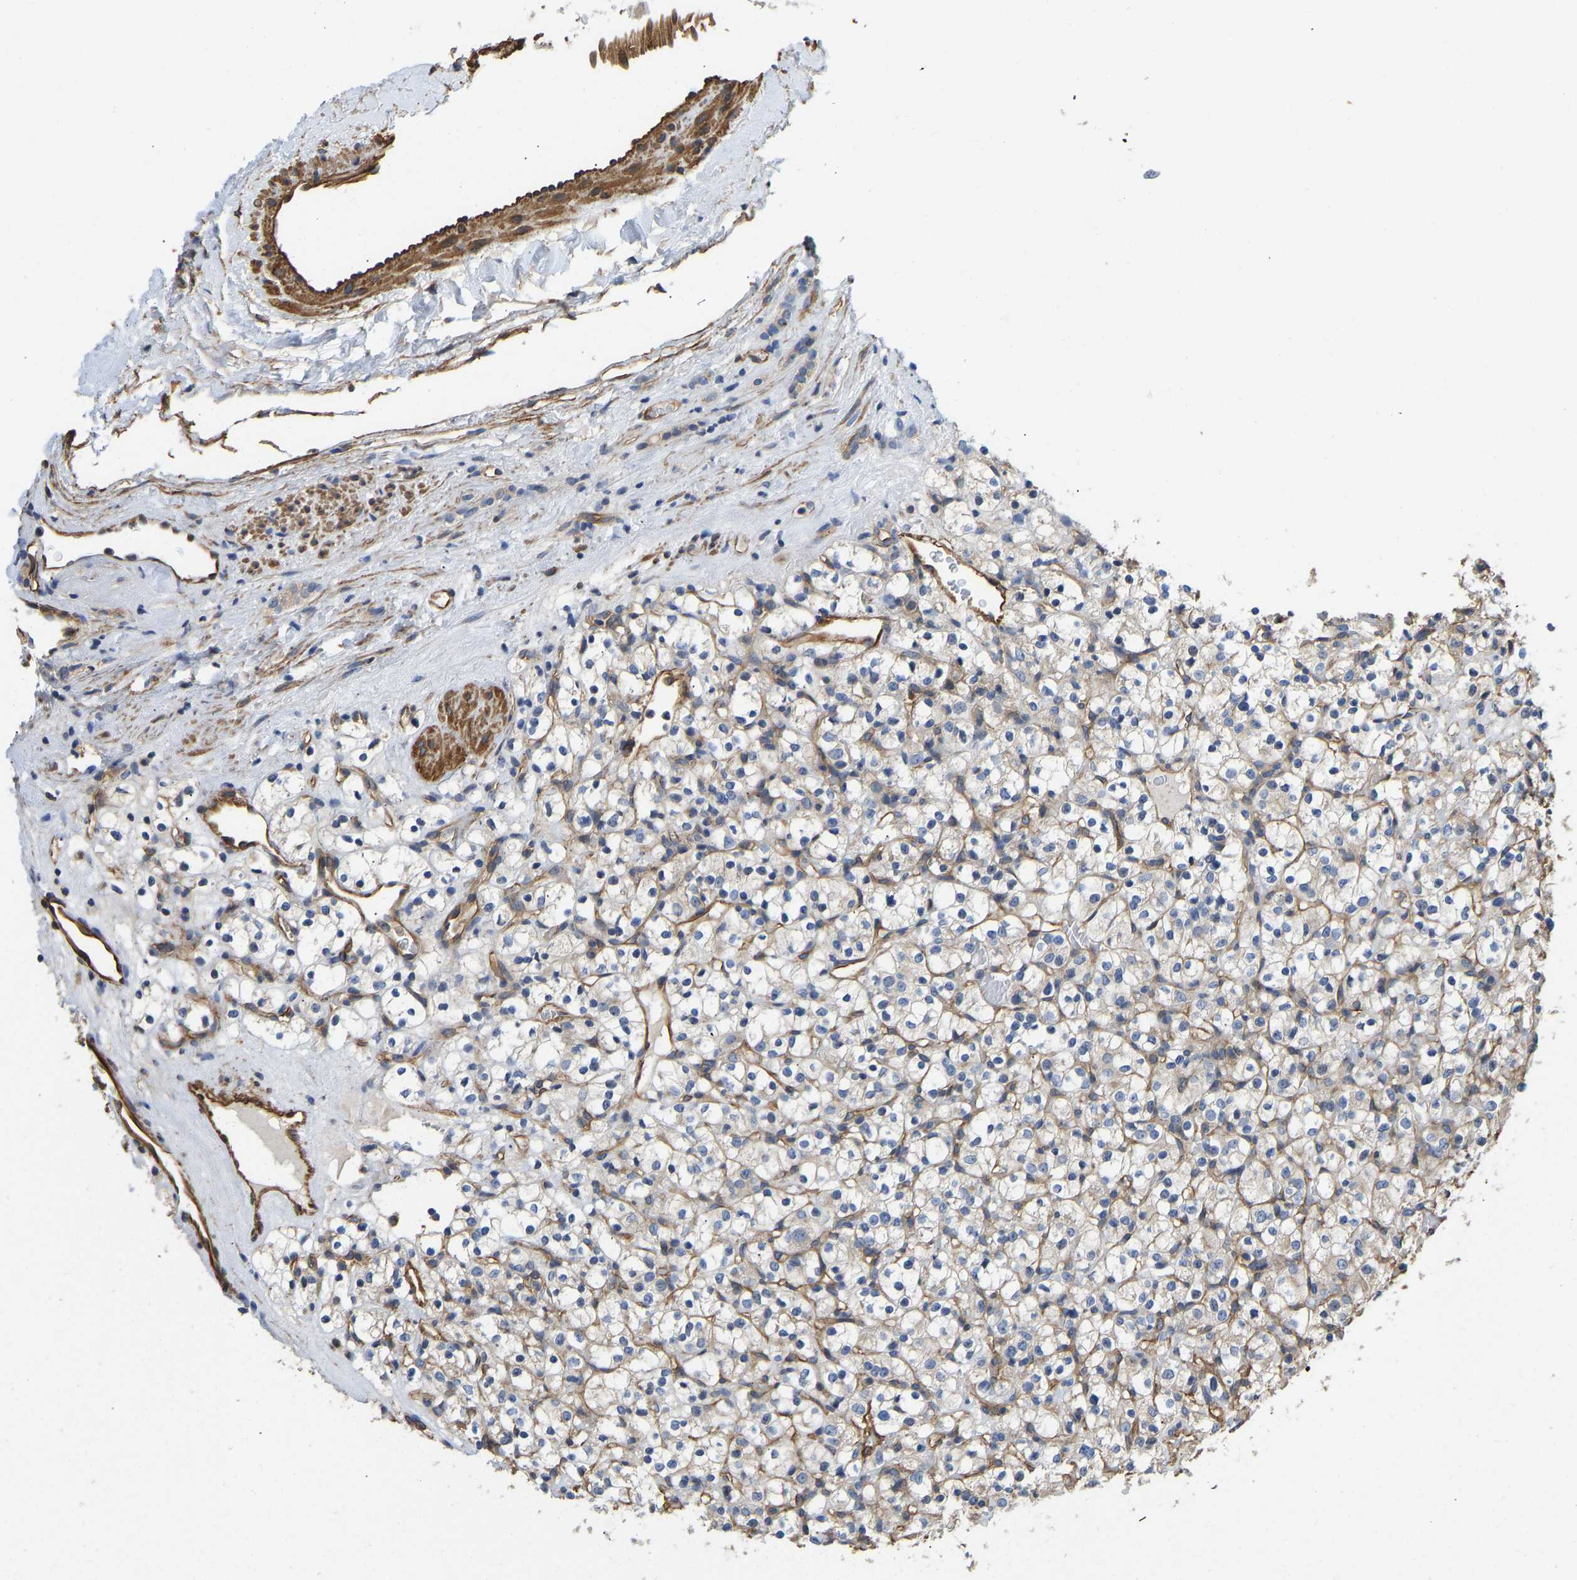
{"staining": {"intensity": "weak", "quantity": "<25%", "location": "cytoplasmic/membranous"}, "tissue": "renal cancer", "cell_type": "Tumor cells", "image_type": "cancer", "snomed": [{"axis": "morphology", "description": "Normal tissue, NOS"}, {"axis": "morphology", "description": "Adenocarcinoma, NOS"}, {"axis": "topography", "description": "Kidney"}], "caption": "There is no significant positivity in tumor cells of renal cancer (adenocarcinoma).", "gene": "ELMO2", "patient": {"sex": "female", "age": 72}}